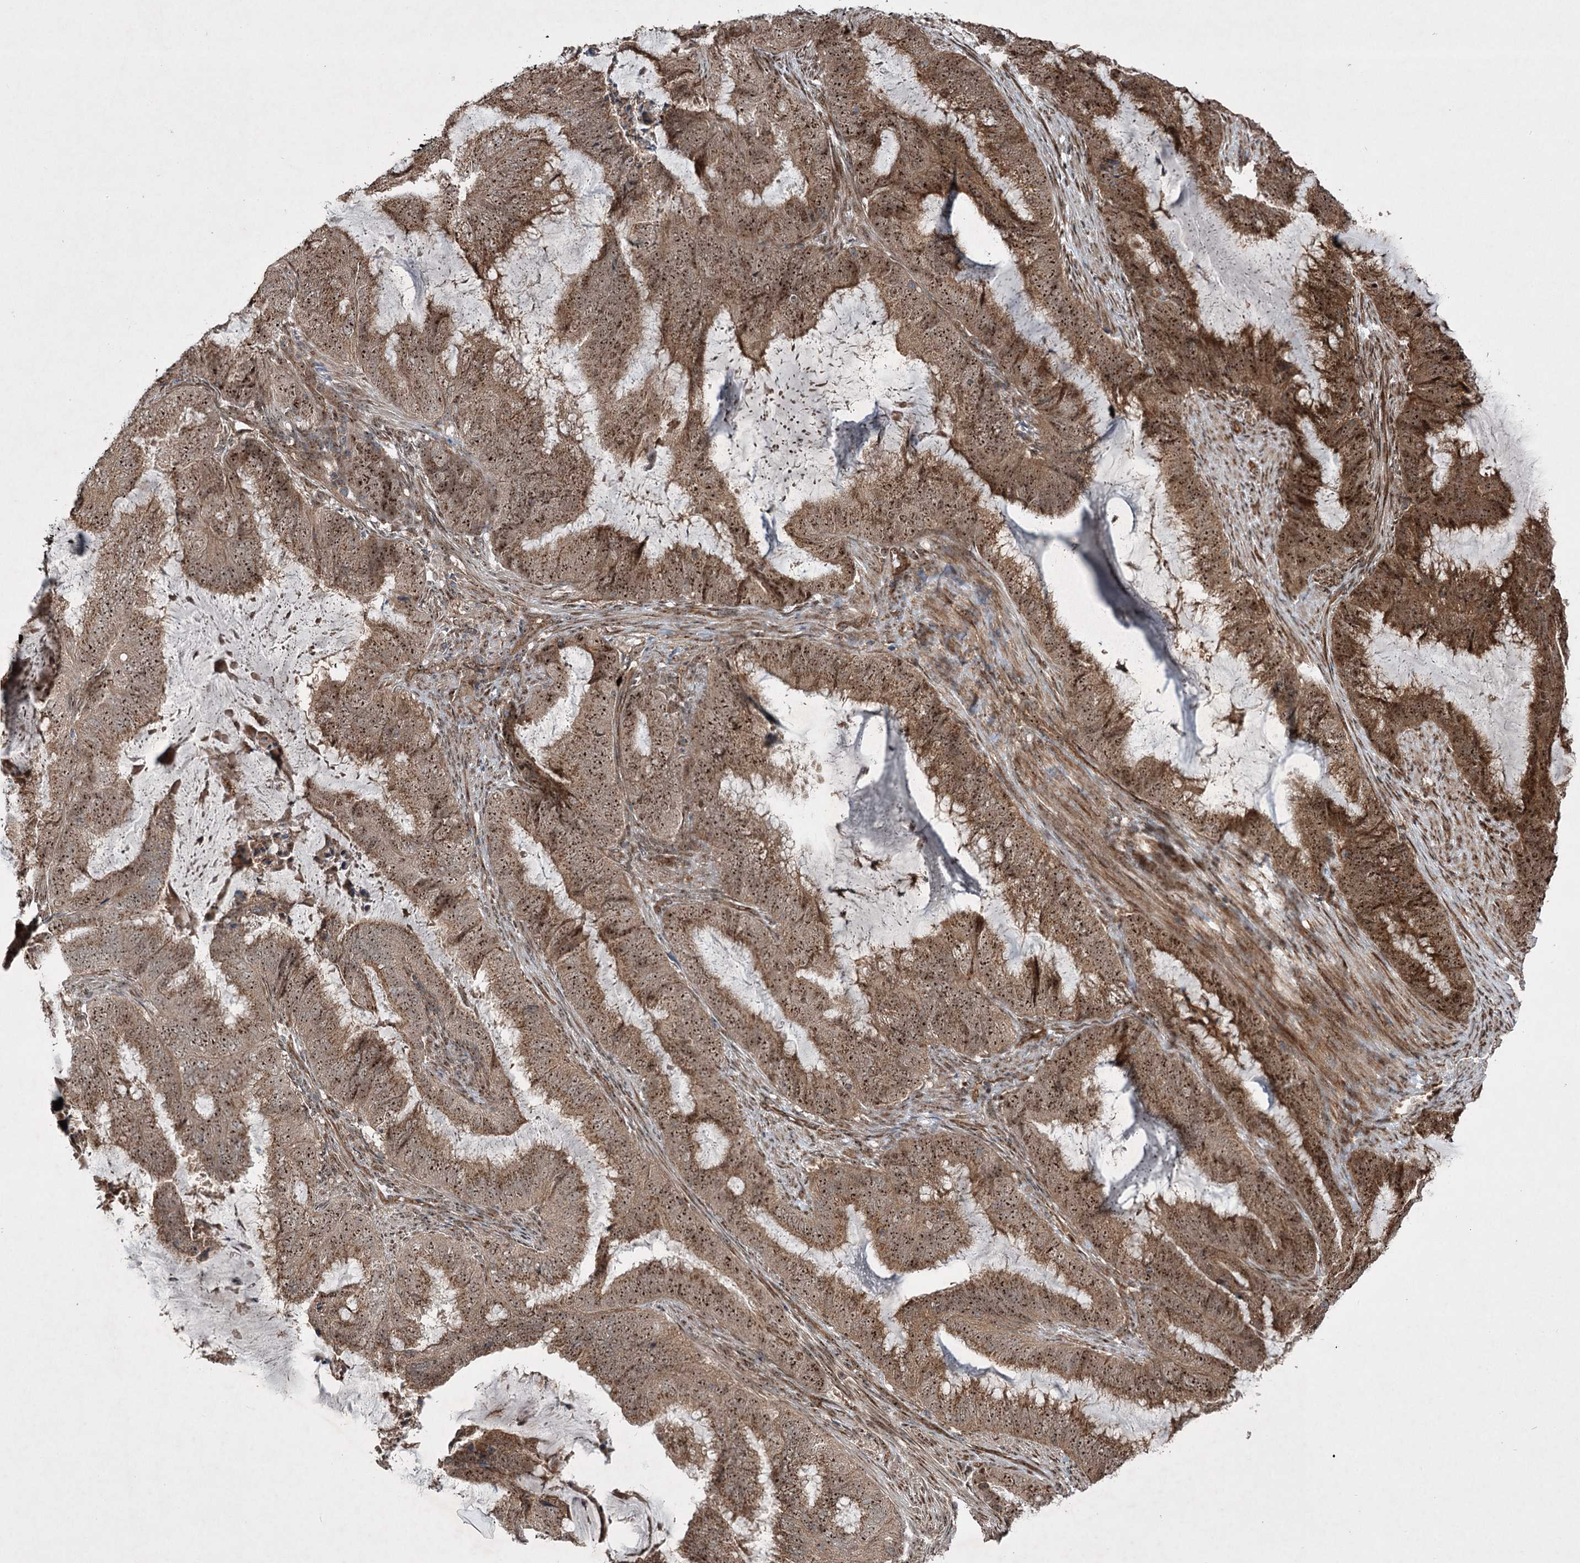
{"staining": {"intensity": "moderate", "quantity": ">75%", "location": "cytoplasmic/membranous,nuclear"}, "tissue": "endometrial cancer", "cell_type": "Tumor cells", "image_type": "cancer", "snomed": [{"axis": "morphology", "description": "Adenocarcinoma, NOS"}, {"axis": "topography", "description": "Endometrium"}], "caption": "DAB (3,3'-diaminobenzidine) immunohistochemical staining of endometrial adenocarcinoma shows moderate cytoplasmic/membranous and nuclear protein staining in about >75% of tumor cells. The staining is performed using DAB (3,3'-diaminobenzidine) brown chromogen to label protein expression. The nuclei are counter-stained blue using hematoxylin.", "gene": "SERINC5", "patient": {"sex": "female", "age": 51}}